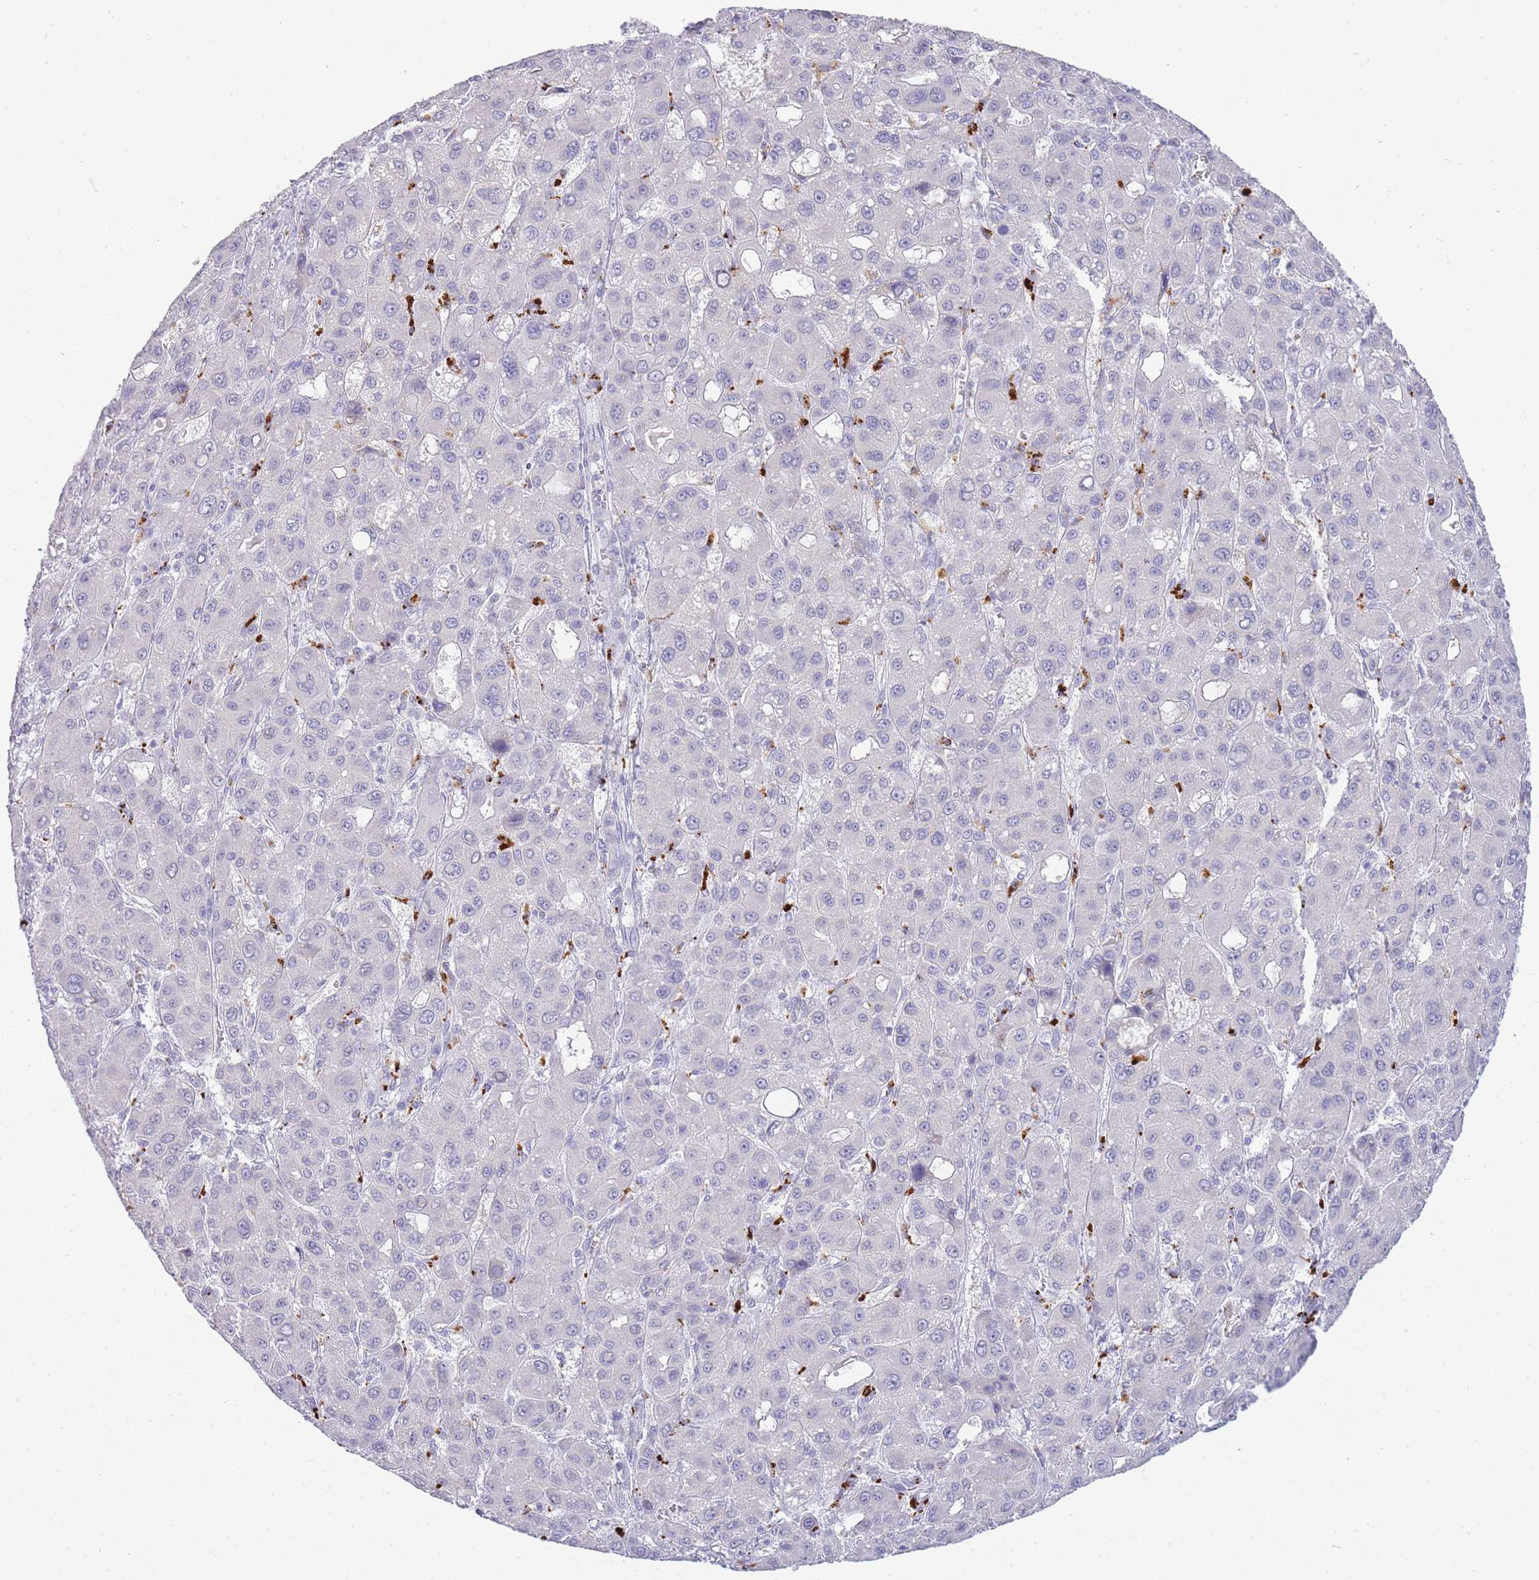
{"staining": {"intensity": "negative", "quantity": "none", "location": "none"}, "tissue": "liver cancer", "cell_type": "Tumor cells", "image_type": "cancer", "snomed": [{"axis": "morphology", "description": "Carcinoma, Hepatocellular, NOS"}, {"axis": "topography", "description": "Liver"}], "caption": "This is an IHC histopathology image of liver hepatocellular carcinoma. There is no positivity in tumor cells.", "gene": "RHO", "patient": {"sex": "male", "age": 55}}